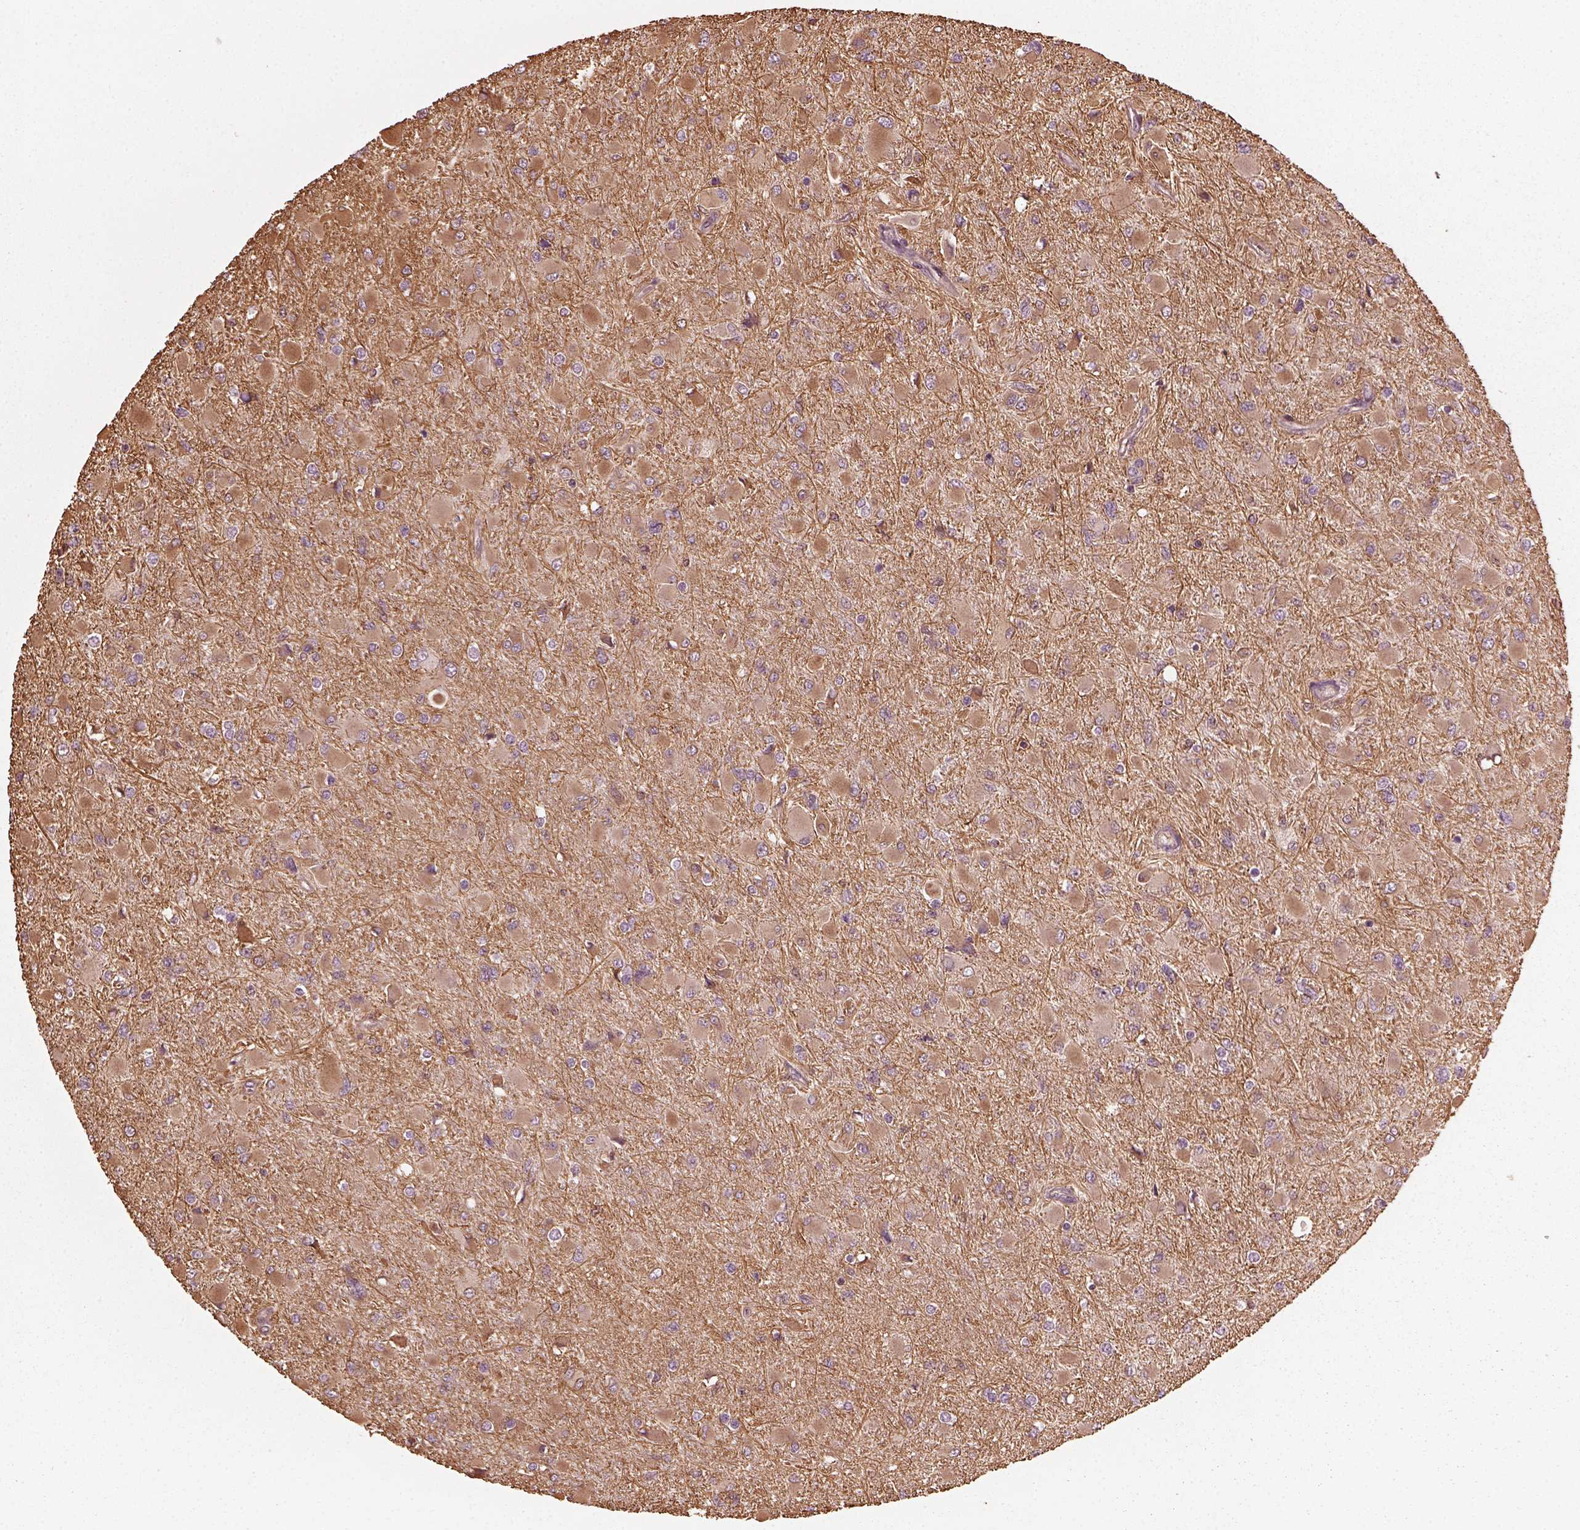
{"staining": {"intensity": "moderate", "quantity": ">75%", "location": "cytoplasmic/membranous"}, "tissue": "glioma", "cell_type": "Tumor cells", "image_type": "cancer", "snomed": [{"axis": "morphology", "description": "Glioma, malignant, High grade"}, {"axis": "topography", "description": "Cerebral cortex"}], "caption": "Moderate cytoplasmic/membranous expression is identified in approximately >75% of tumor cells in glioma. Nuclei are stained in blue.", "gene": "GTPBP1", "patient": {"sex": "female", "age": 36}}